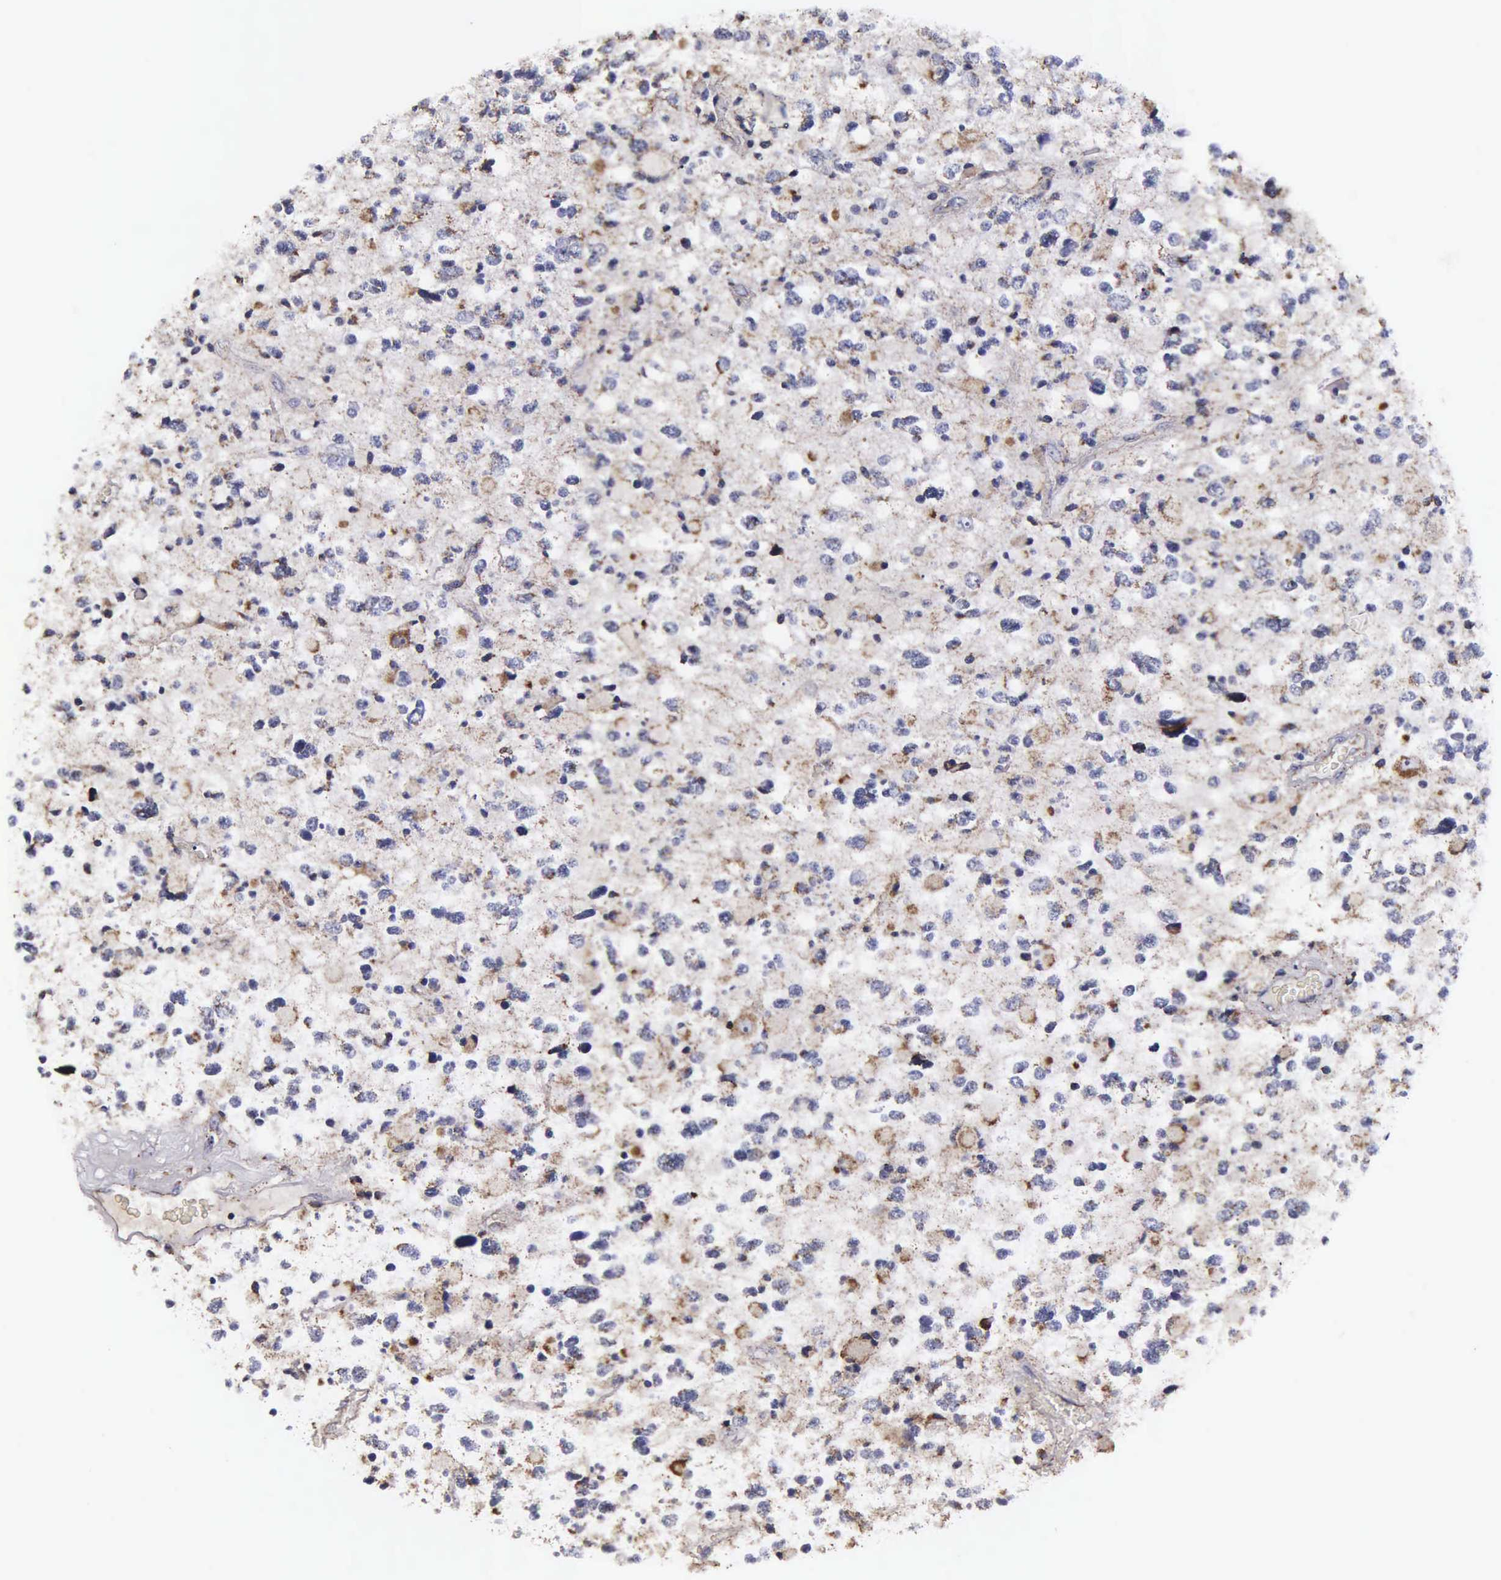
{"staining": {"intensity": "weak", "quantity": "25%-75%", "location": "cytoplasmic/membranous"}, "tissue": "glioma", "cell_type": "Tumor cells", "image_type": "cancer", "snomed": [{"axis": "morphology", "description": "Glioma, malignant, High grade"}, {"axis": "topography", "description": "Brain"}], "caption": "A brown stain labels weak cytoplasmic/membranous positivity of a protein in malignant high-grade glioma tumor cells.", "gene": "PSMA3", "patient": {"sex": "female", "age": 37}}